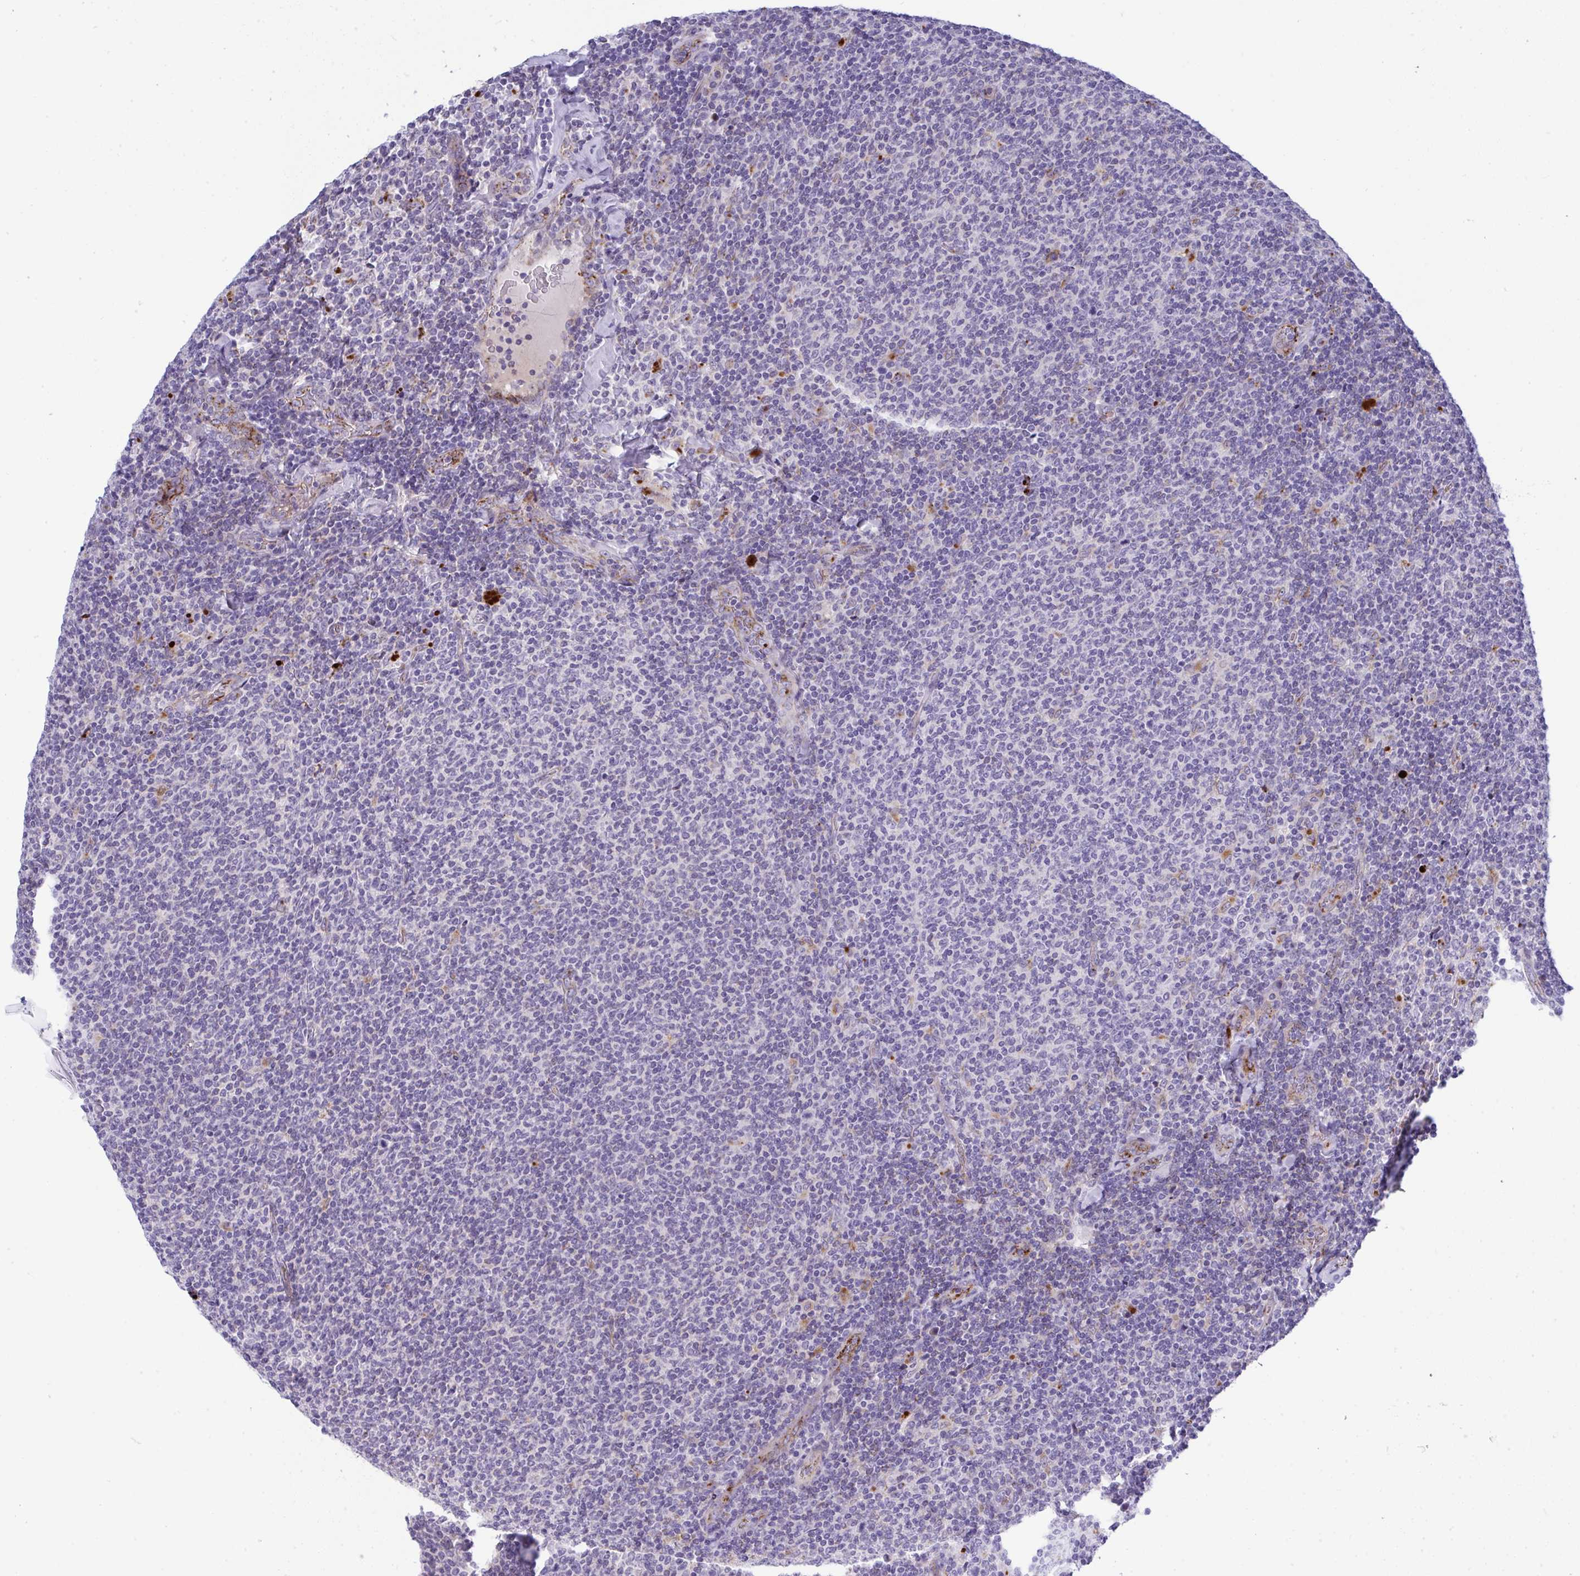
{"staining": {"intensity": "negative", "quantity": "none", "location": "none"}, "tissue": "lymphoma", "cell_type": "Tumor cells", "image_type": "cancer", "snomed": [{"axis": "morphology", "description": "Malignant lymphoma, non-Hodgkin's type, Low grade"}, {"axis": "topography", "description": "Lymph node"}], "caption": "Human lymphoma stained for a protein using IHC demonstrates no staining in tumor cells.", "gene": "TOR1AIP2", "patient": {"sex": "male", "age": 52}}